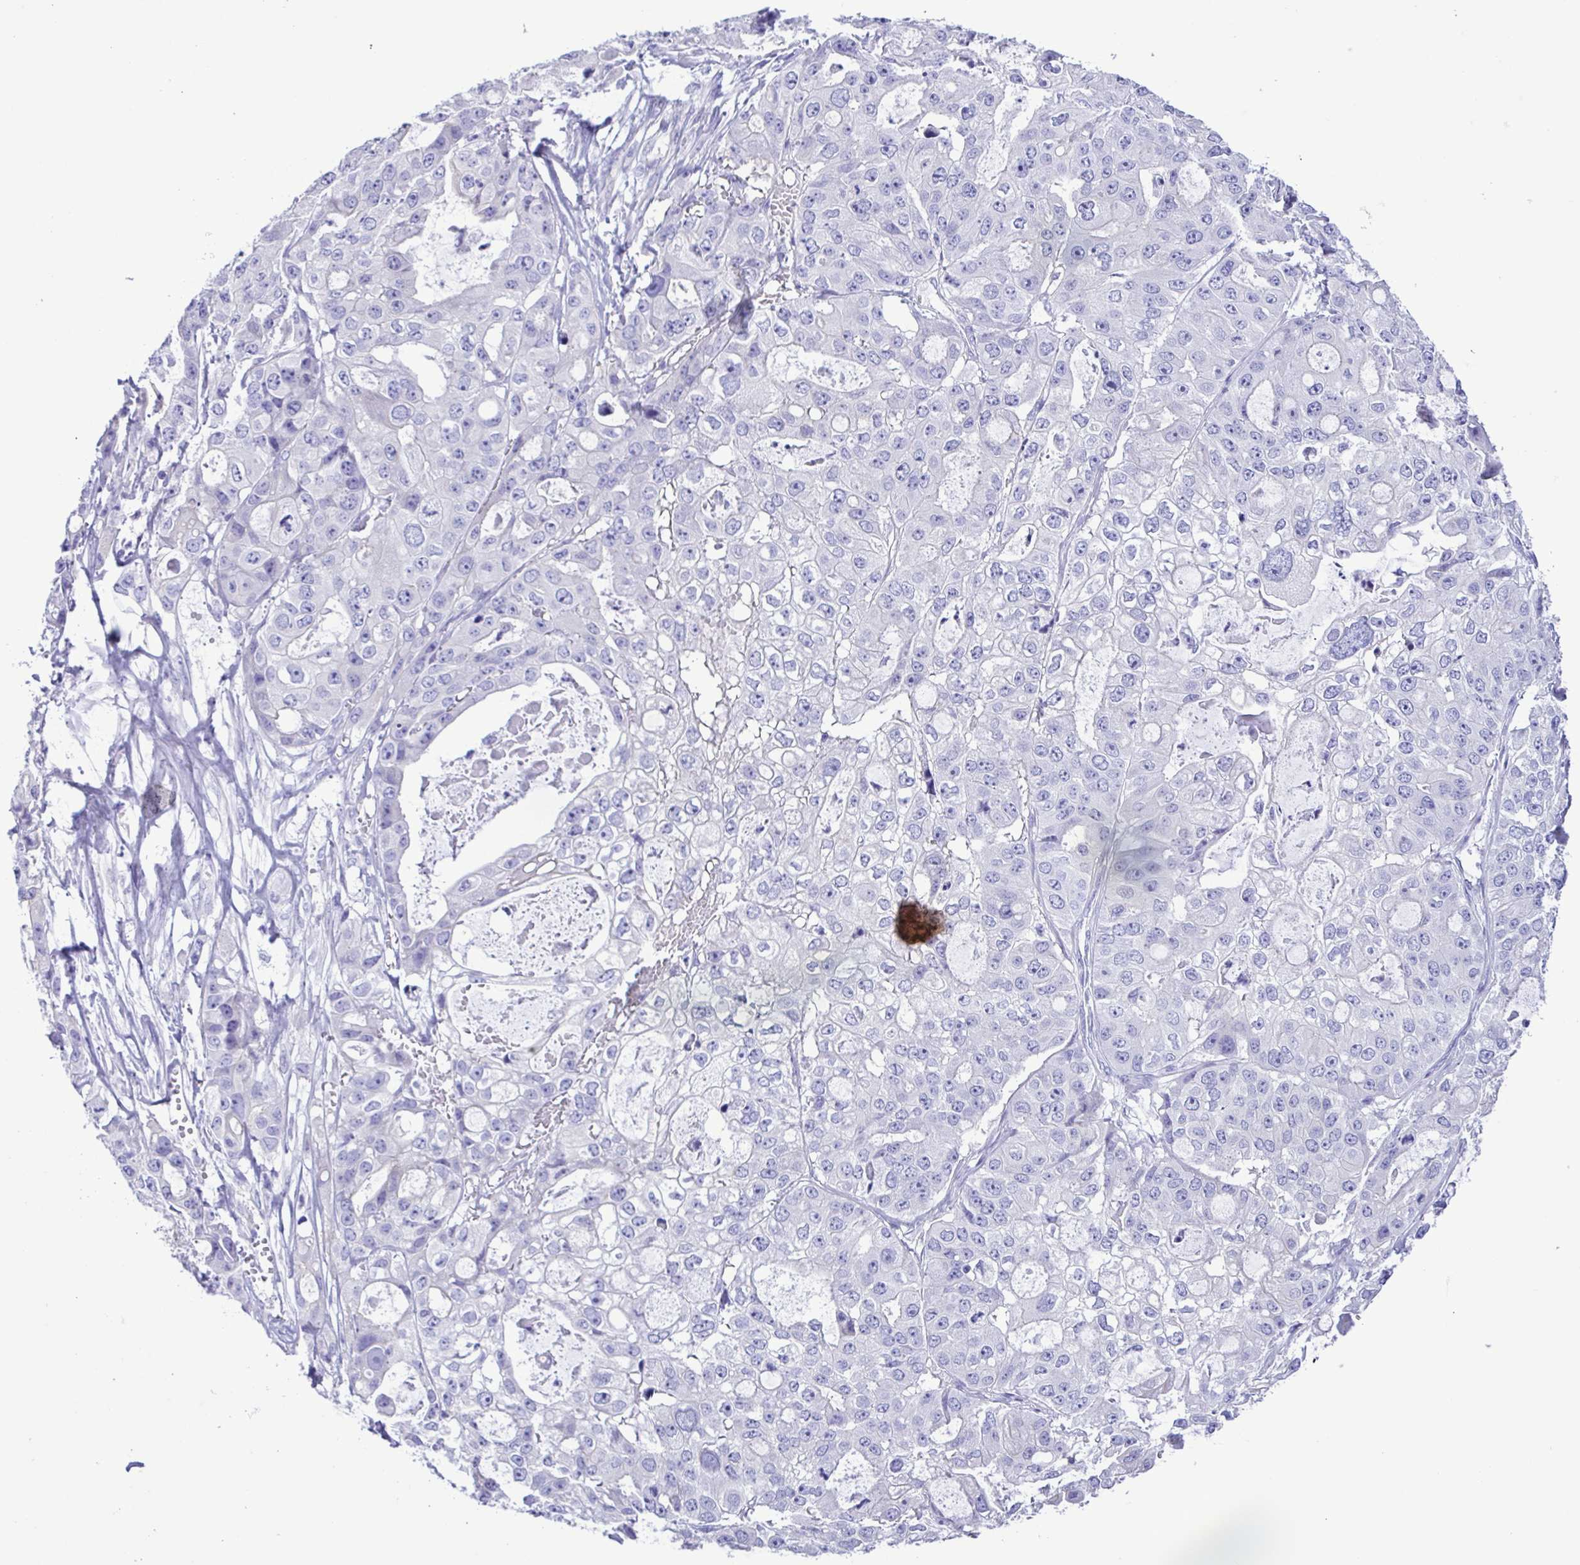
{"staining": {"intensity": "negative", "quantity": "none", "location": "none"}, "tissue": "ovarian cancer", "cell_type": "Tumor cells", "image_type": "cancer", "snomed": [{"axis": "morphology", "description": "Cystadenocarcinoma, serous, NOS"}, {"axis": "topography", "description": "Ovary"}], "caption": "Tumor cells are negative for brown protein staining in serous cystadenocarcinoma (ovarian).", "gene": "CYP11A1", "patient": {"sex": "female", "age": 56}}